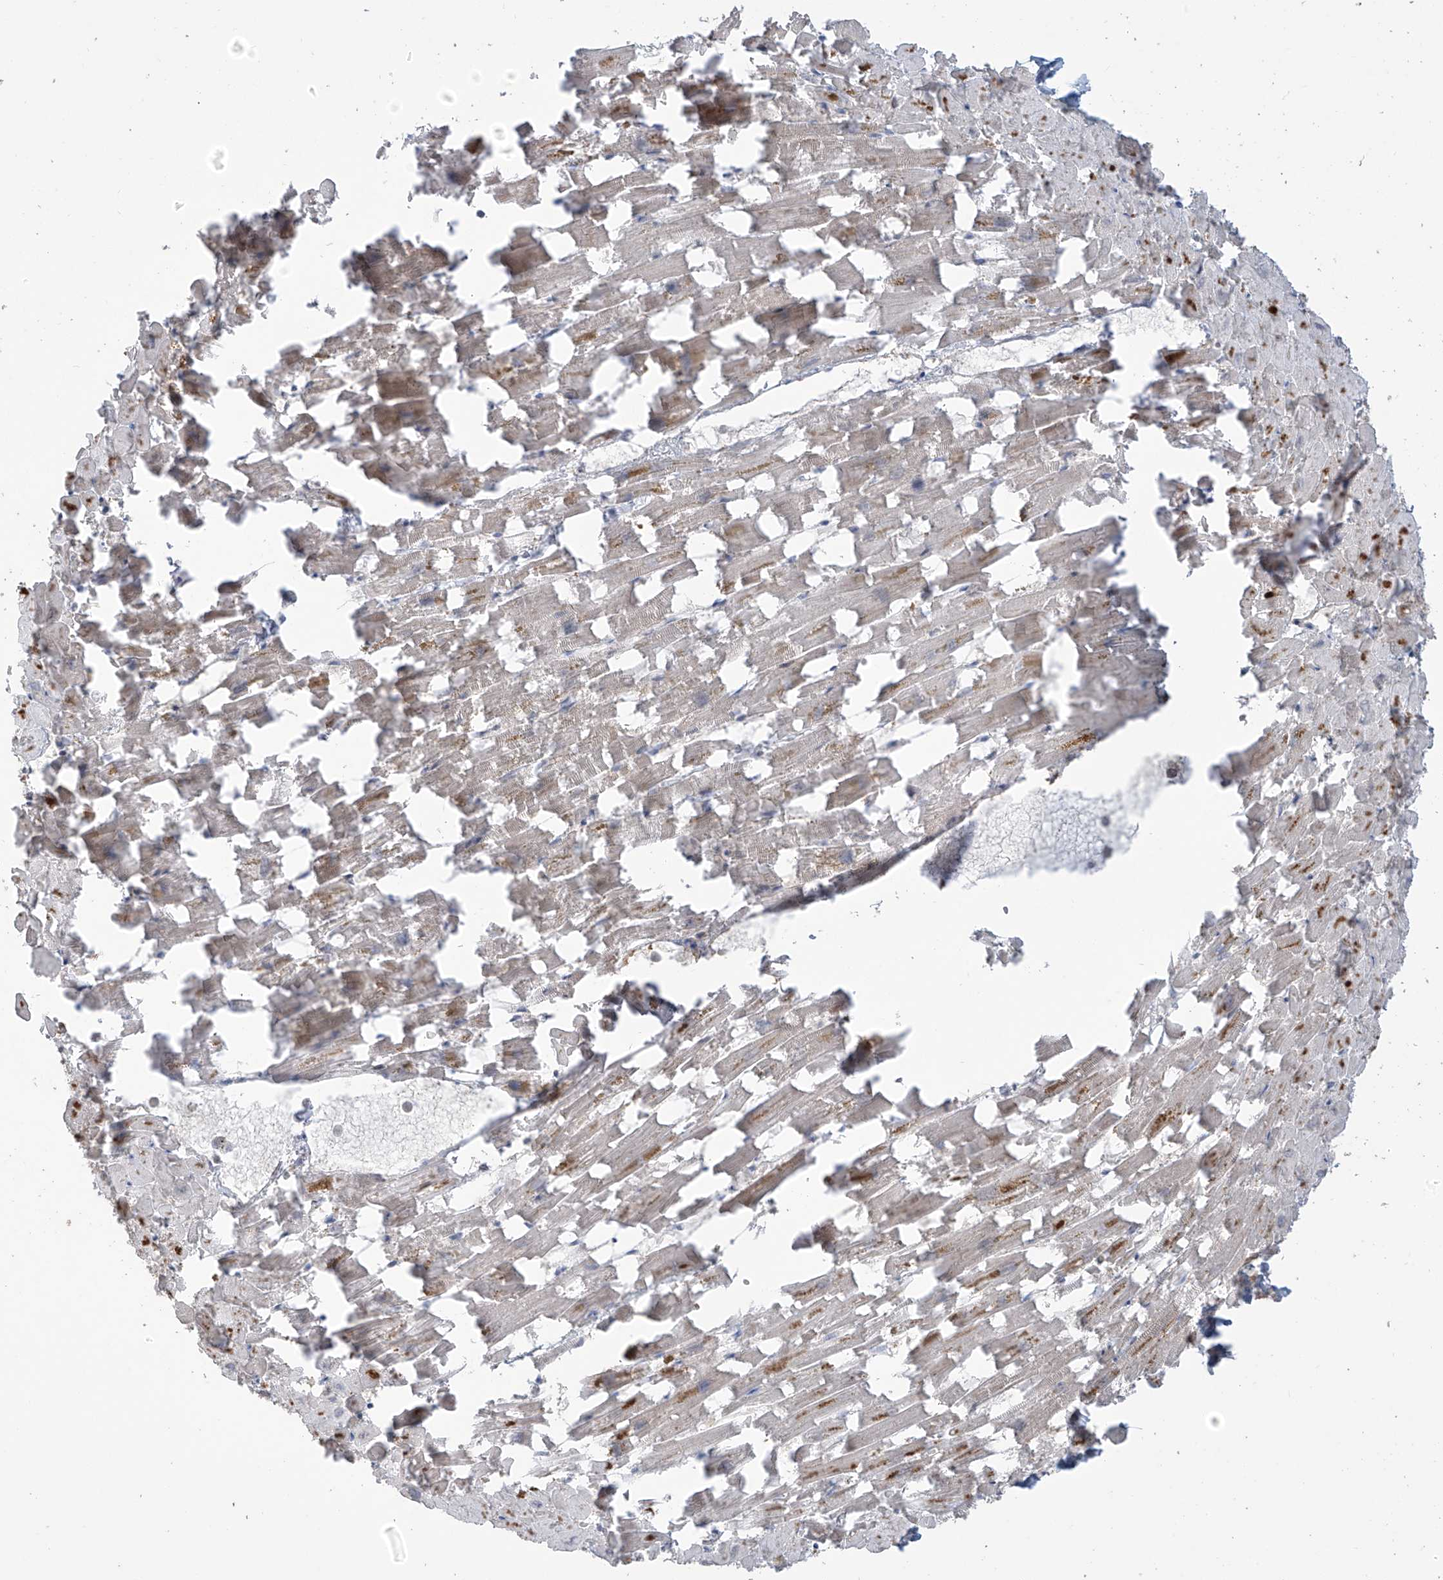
{"staining": {"intensity": "moderate", "quantity": "<25%", "location": "cytoplasmic/membranous"}, "tissue": "heart muscle", "cell_type": "Cardiomyocytes", "image_type": "normal", "snomed": [{"axis": "morphology", "description": "Normal tissue, NOS"}, {"axis": "topography", "description": "Heart"}], "caption": "Immunohistochemistry photomicrograph of normal heart muscle stained for a protein (brown), which exhibits low levels of moderate cytoplasmic/membranous expression in approximately <25% of cardiomyocytes.", "gene": "OGT", "patient": {"sex": "female", "age": 64}}